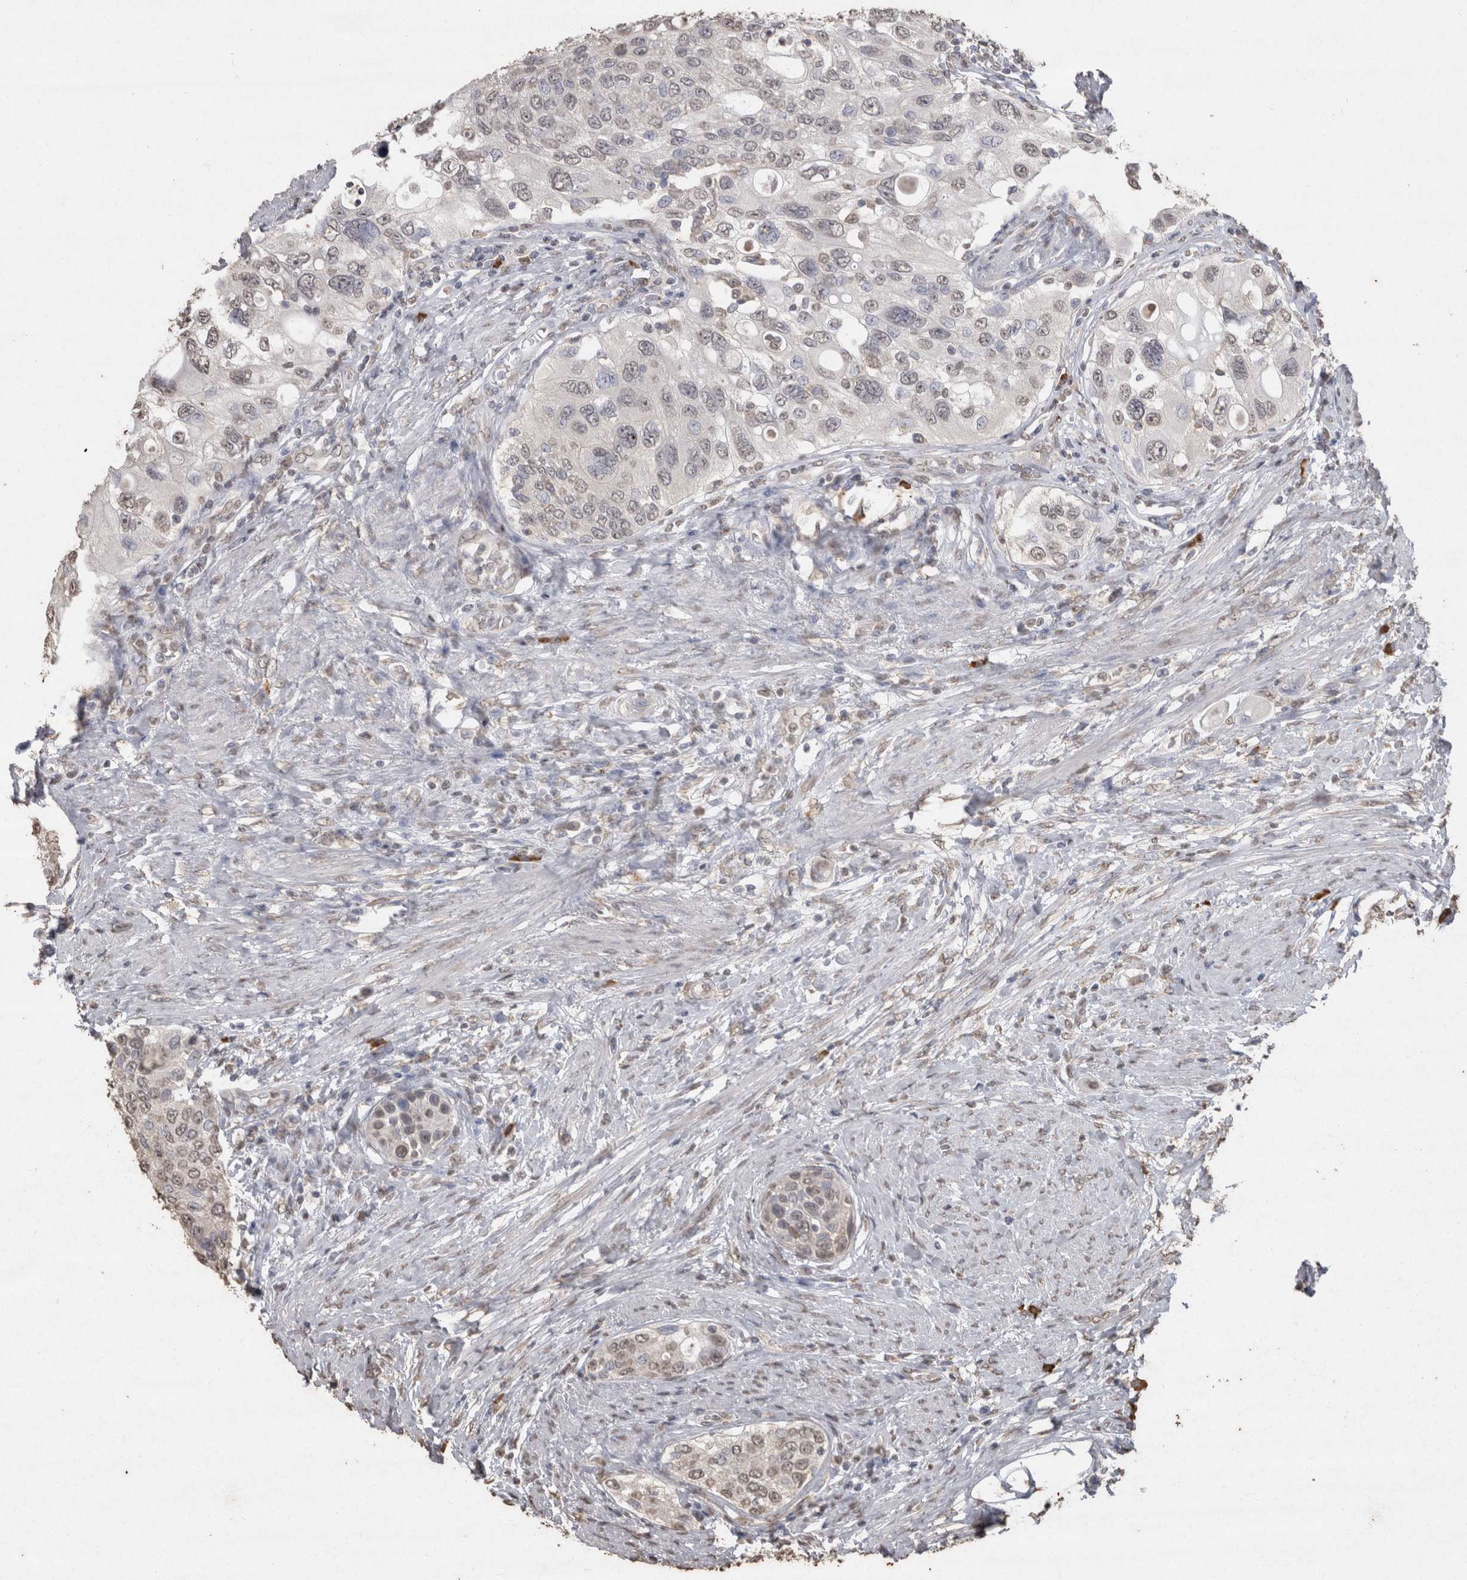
{"staining": {"intensity": "weak", "quantity": "25%-75%", "location": "nuclear"}, "tissue": "urothelial cancer", "cell_type": "Tumor cells", "image_type": "cancer", "snomed": [{"axis": "morphology", "description": "Urothelial carcinoma, High grade"}, {"axis": "topography", "description": "Urinary bladder"}], "caption": "Tumor cells demonstrate low levels of weak nuclear expression in about 25%-75% of cells in urothelial cancer. (Brightfield microscopy of DAB IHC at high magnification).", "gene": "CRELD2", "patient": {"sex": "female", "age": 56}}